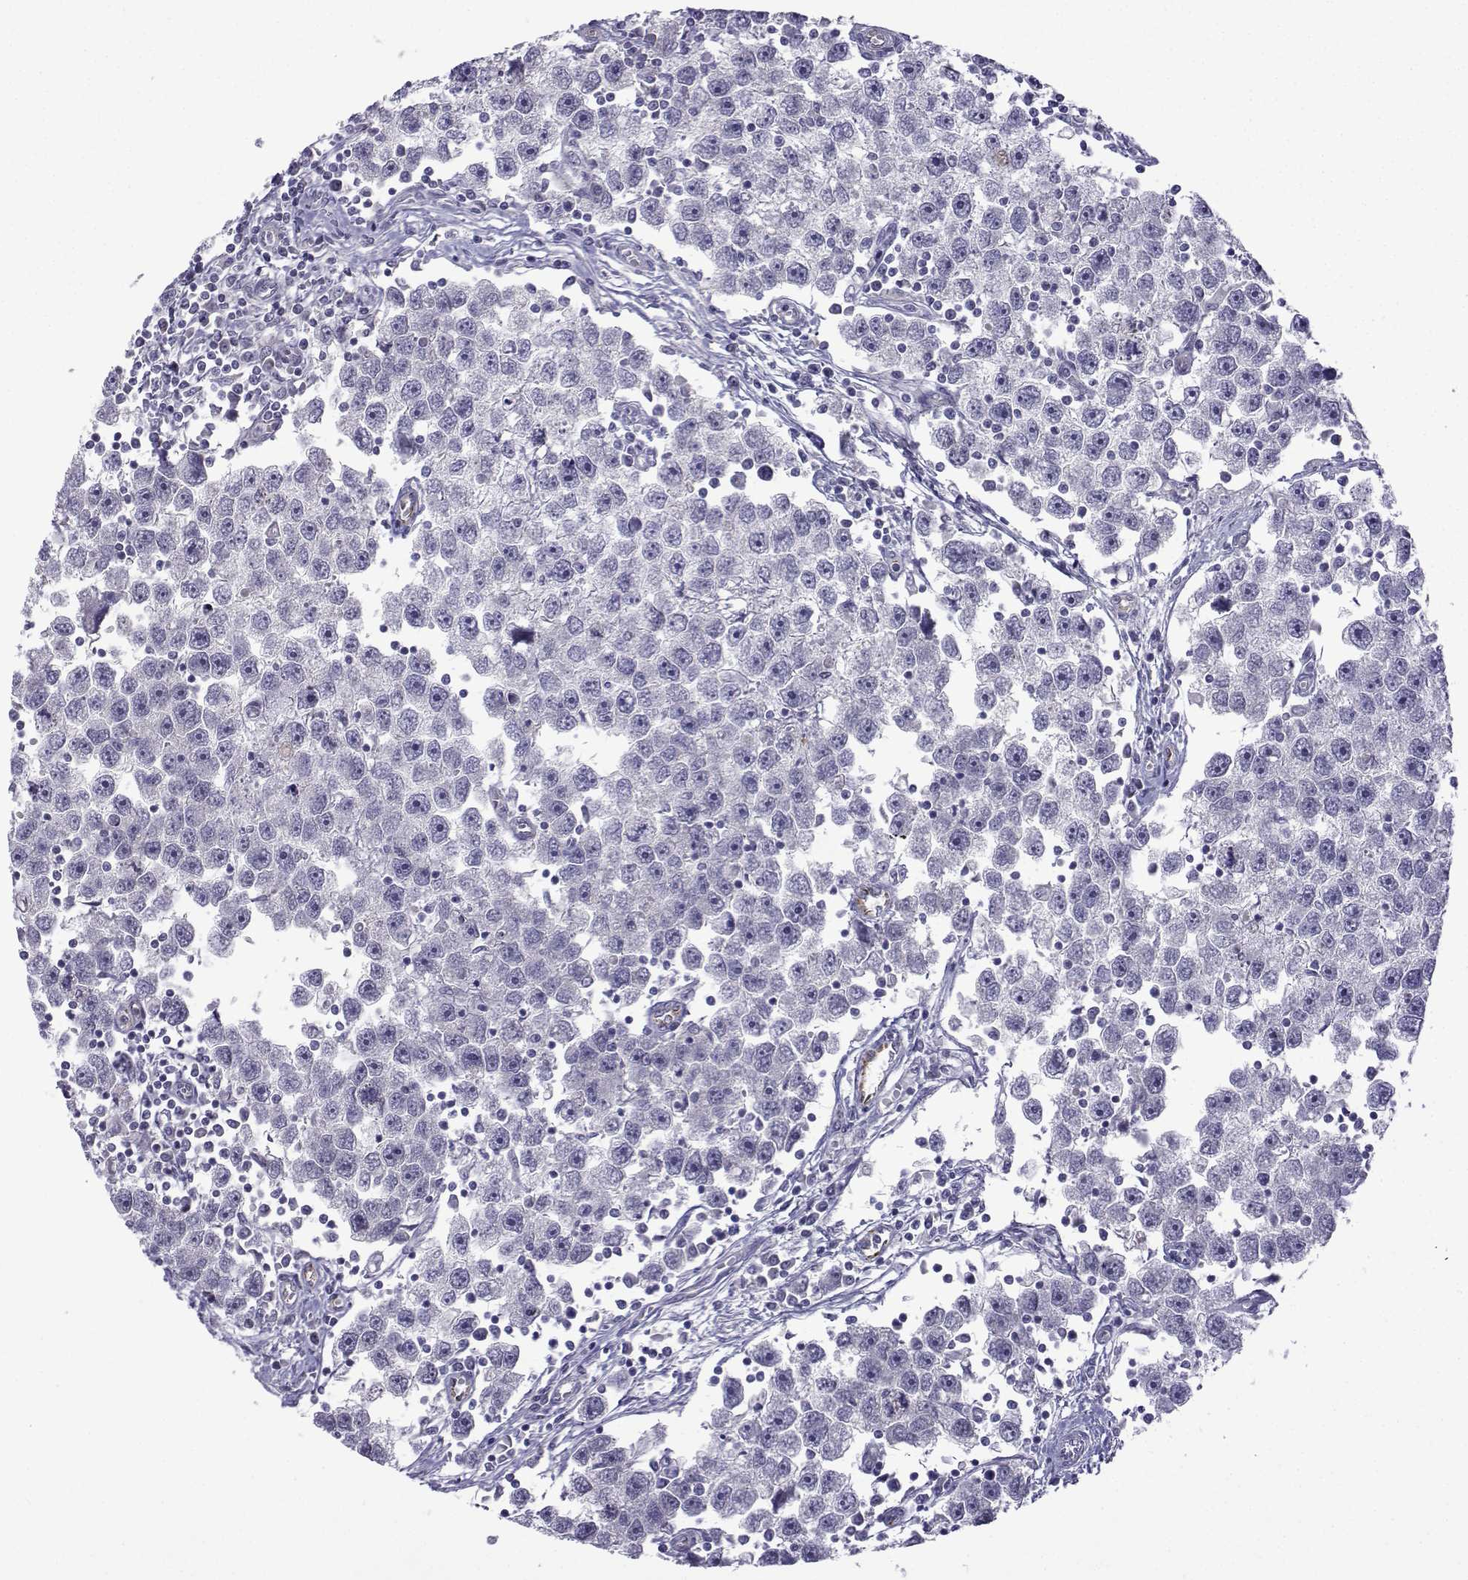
{"staining": {"intensity": "negative", "quantity": "none", "location": "none"}, "tissue": "testis cancer", "cell_type": "Tumor cells", "image_type": "cancer", "snomed": [{"axis": "morphology", "description": "Seminoma, NOS"}, {"axis": "topography", "description": "Testis"}], "caption": "Immunohistochemical staining of human testis seminoma displays no significant staining in tumor cells.", "gene": "SPACA7", "patient": {"sex": "male", "age": 30}}